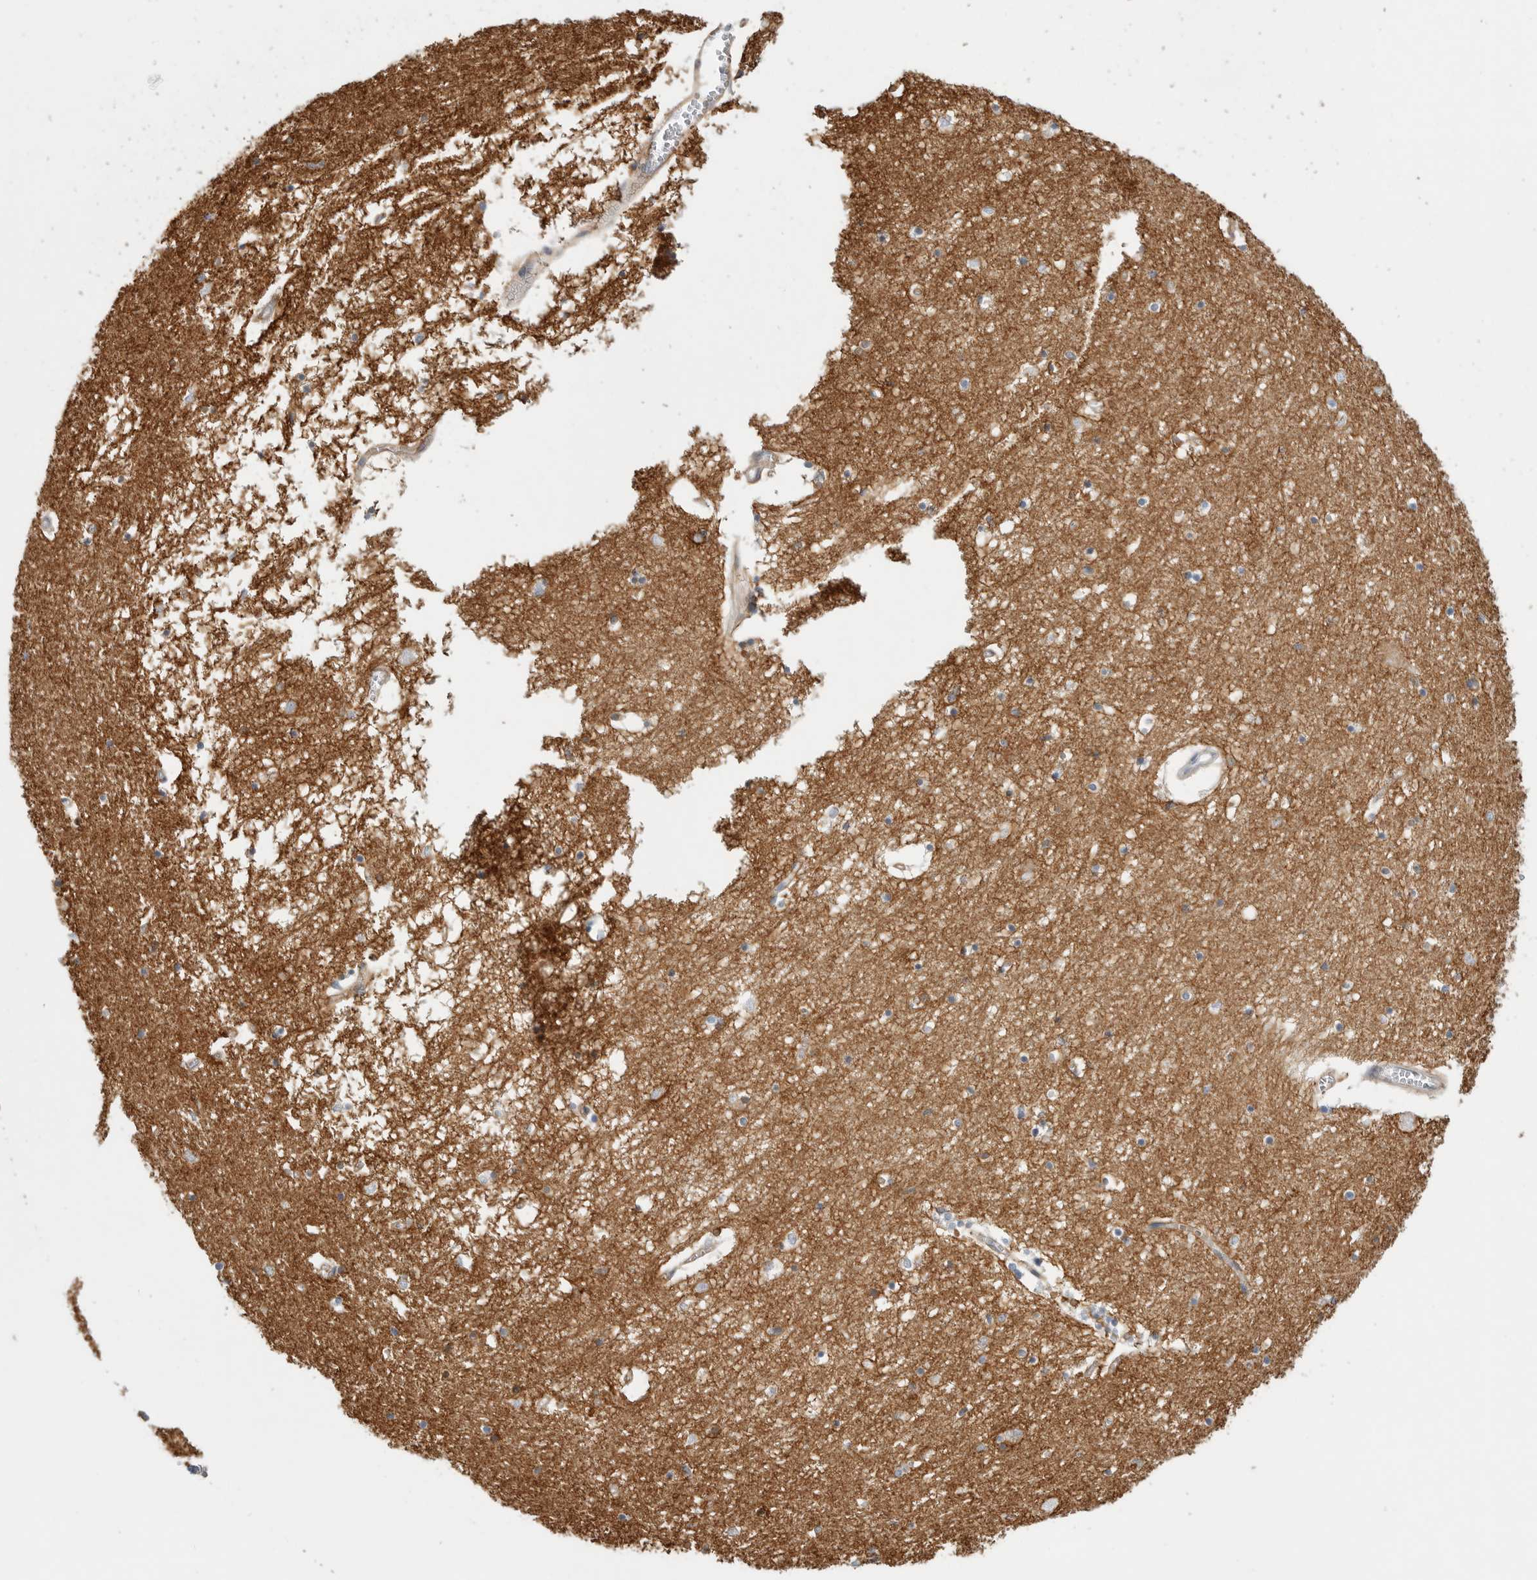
{"staining": {"intensity": "negative", "quantity": "none", "location": "none"}, "tissue": "hippocampus", "cell_type": "Glial cells", "image_type": "normal", "snomed": [{"axis": "morphology", "description": "Normal tissue, NOS"}, {"axis": "topography", "description": "Hippocampus"}], "caption": "This is an immunohistochemistry (IHC) photomicrograph of benign hippocampus. There is no expression in glial cells.", "gene": "TNR", "patient": {"sex": "male", "age": 70}}